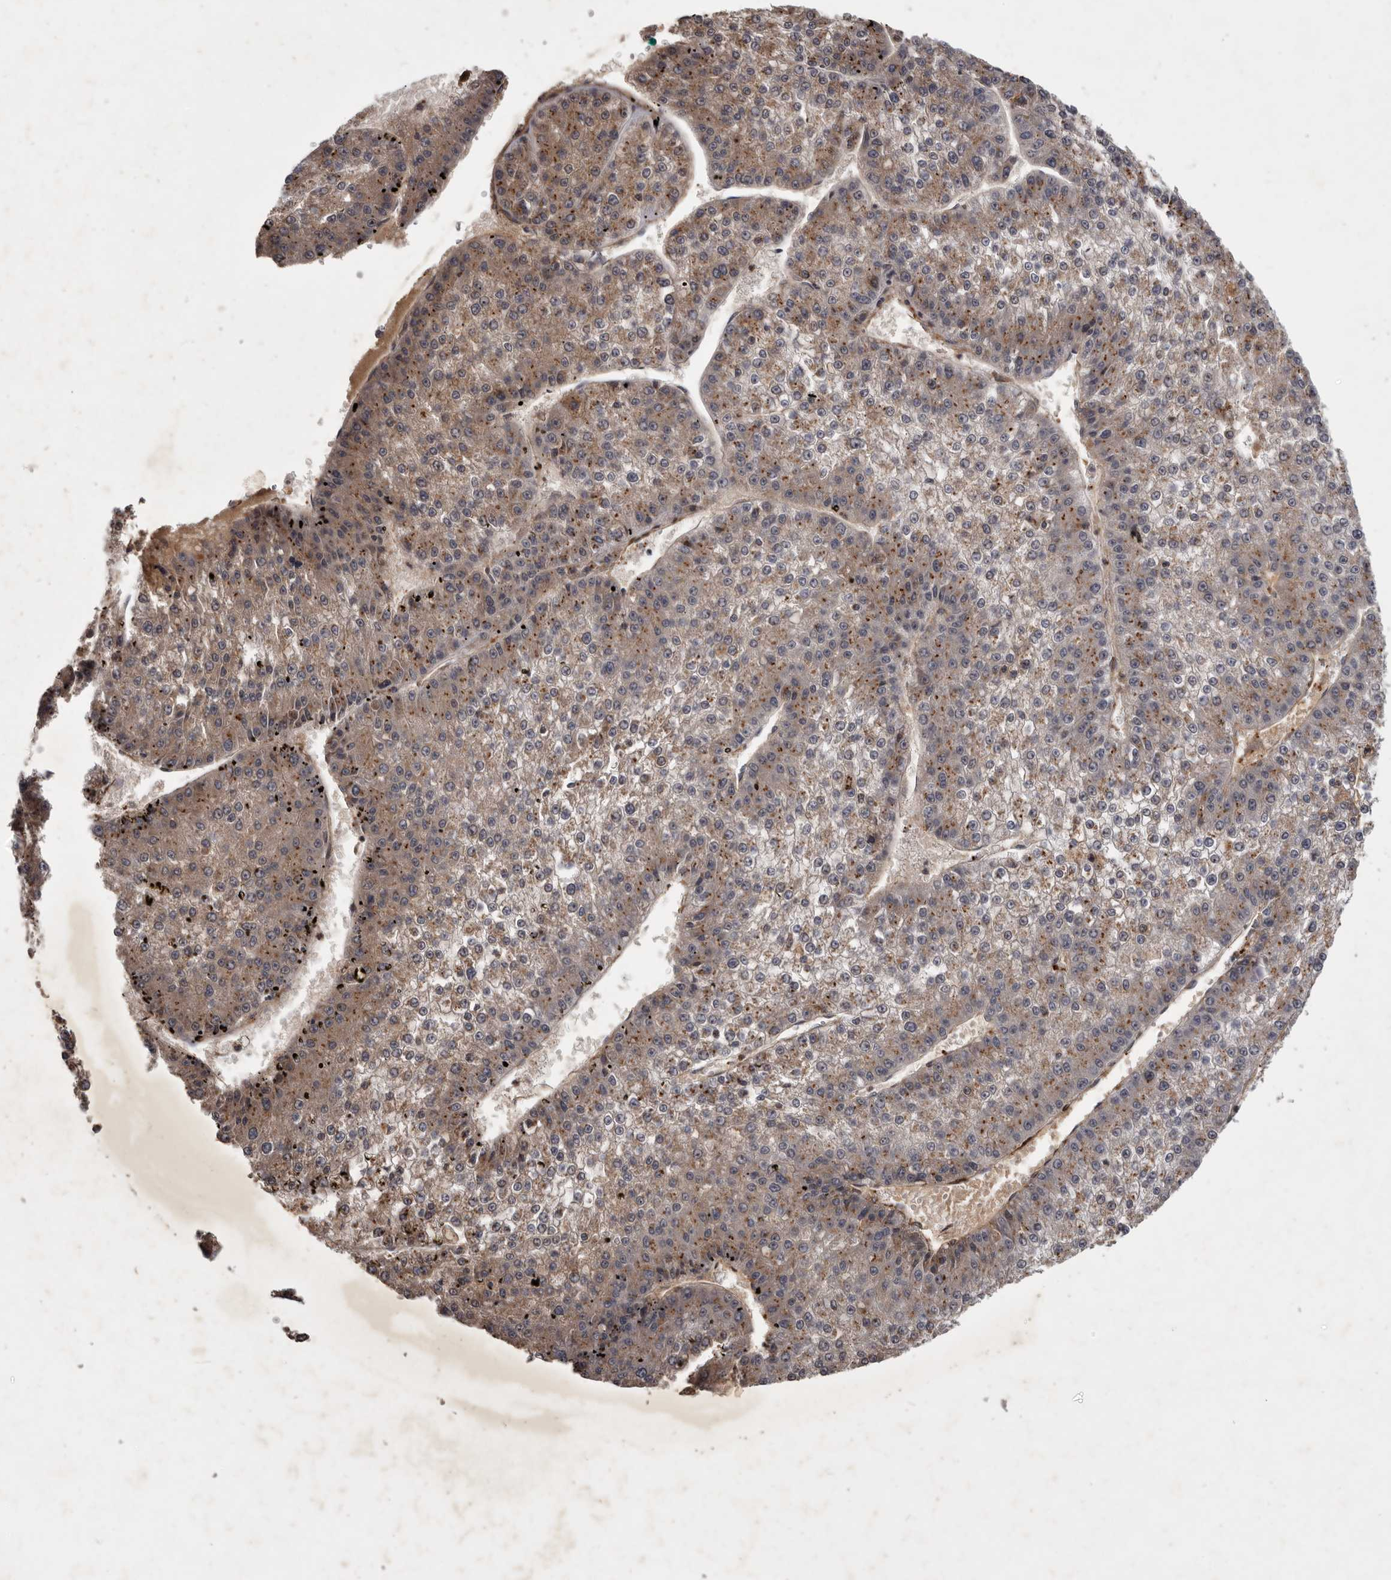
{"staining": {"intensity": "moderate", "quantity": ">75%", "location": "cytoplasmic/membranous"}, "tissue": "liver cancer", "cell_type": "Tumor cells", "image_type": "cancer", "snomed": [{"axis": "morphology", "description": "Carcinoma, Hepatocellular, NOS"}, {"axis": "topography", "description": "Liver"}], "caption": "Hepatocellular carcinoma (liver) stained with a protein marker displays moderate staining in tumor cells.", "gene": "DNAJC28", "patient": {"sex": "female", "age": 73}}